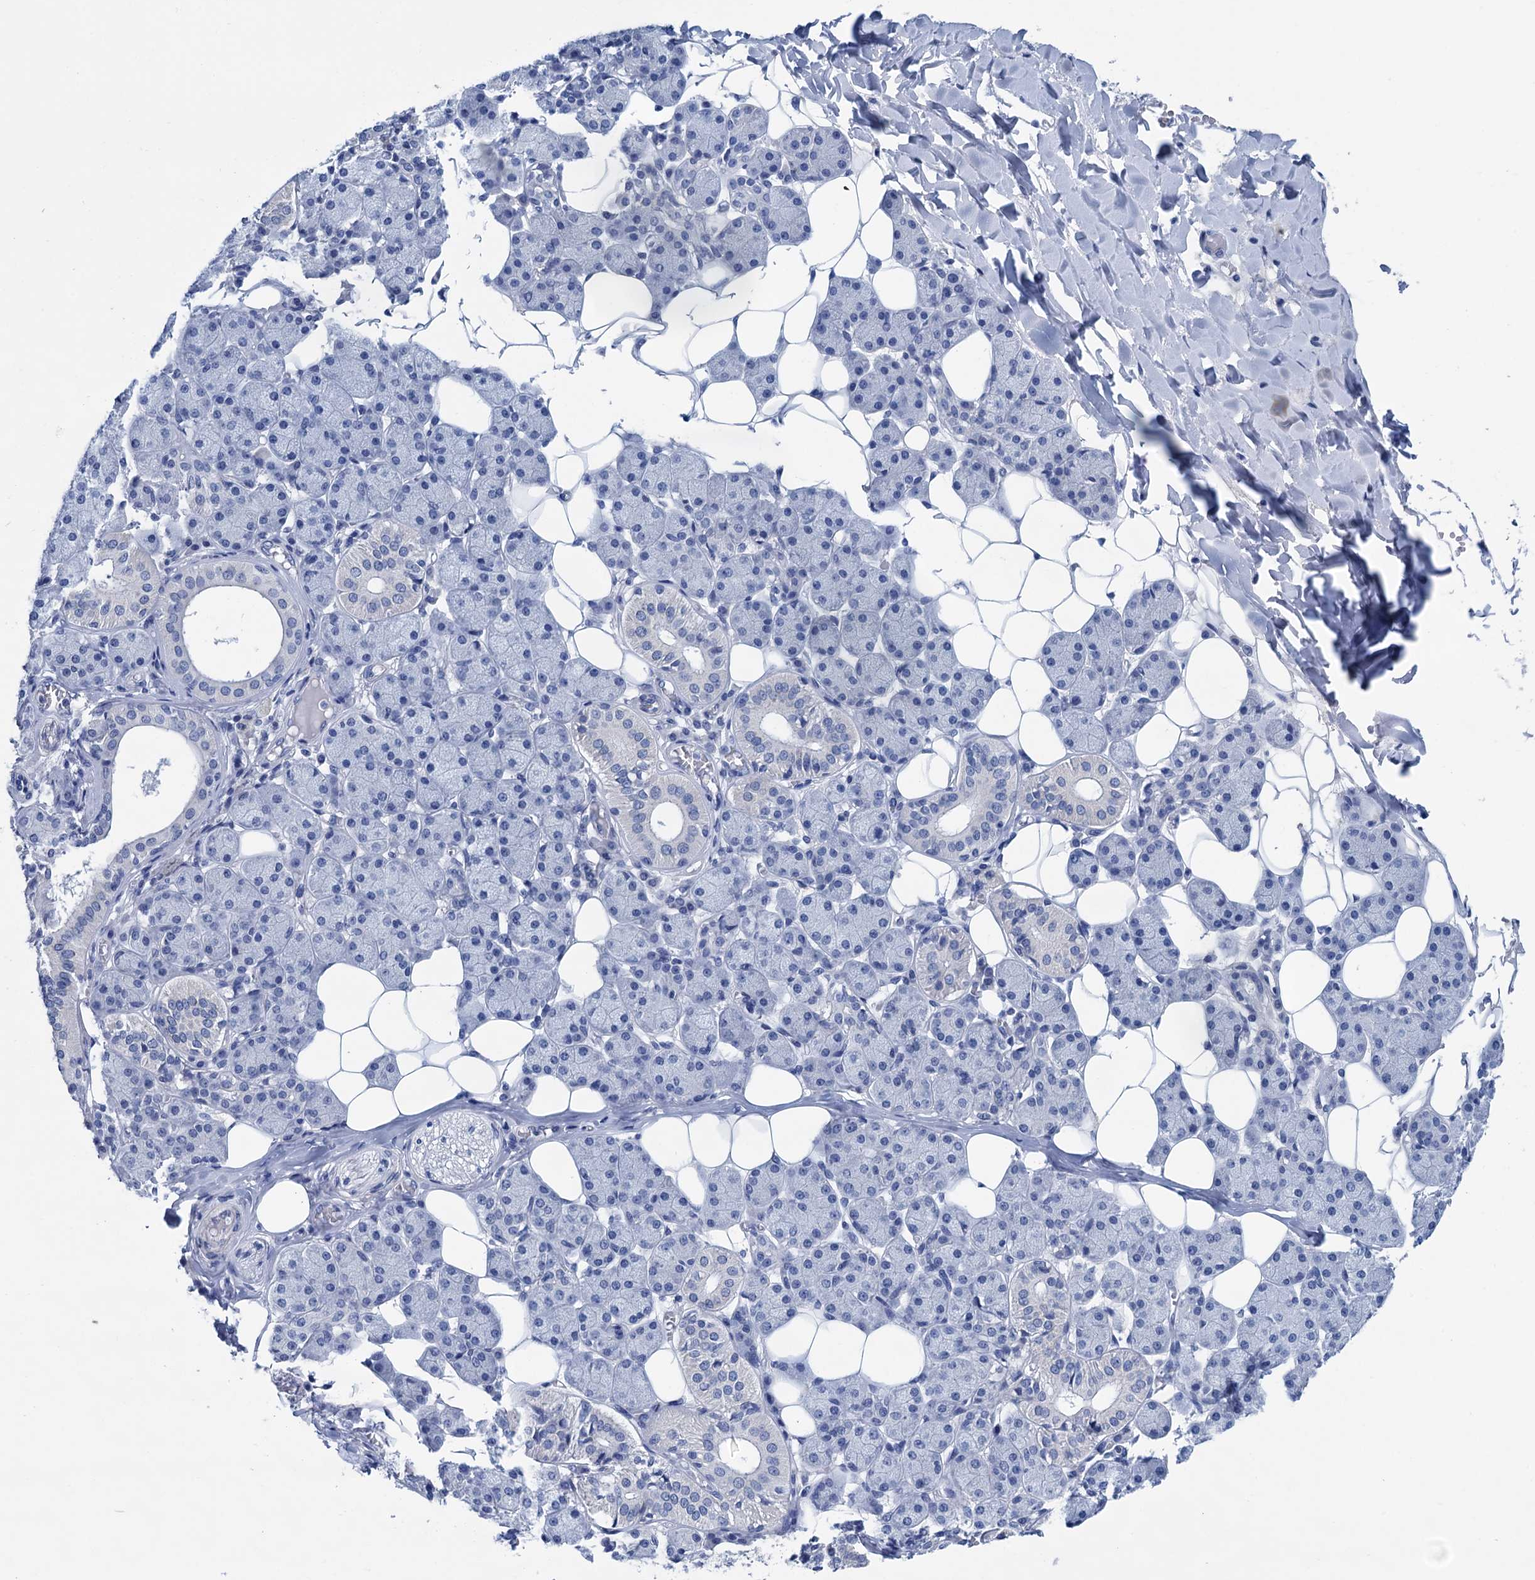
{"staining": {"intensity": "negative", "quantity": "none", "location": "none"}, "tissue": "salivary gland", "cell_type": "Glandular cells", "image_type": "normal", "snomed": [{"axis": "morphology", "description": "Normal tissue, NOS"}, {"axis": "topography", "description": "Salivary gland"}], "caption": "Immunohistochemical staining of benign salivary gland reveals no significant staining in glandular cells.", "gene": "MYOZ3", "patient": {"sex": "female", "age": 33}}